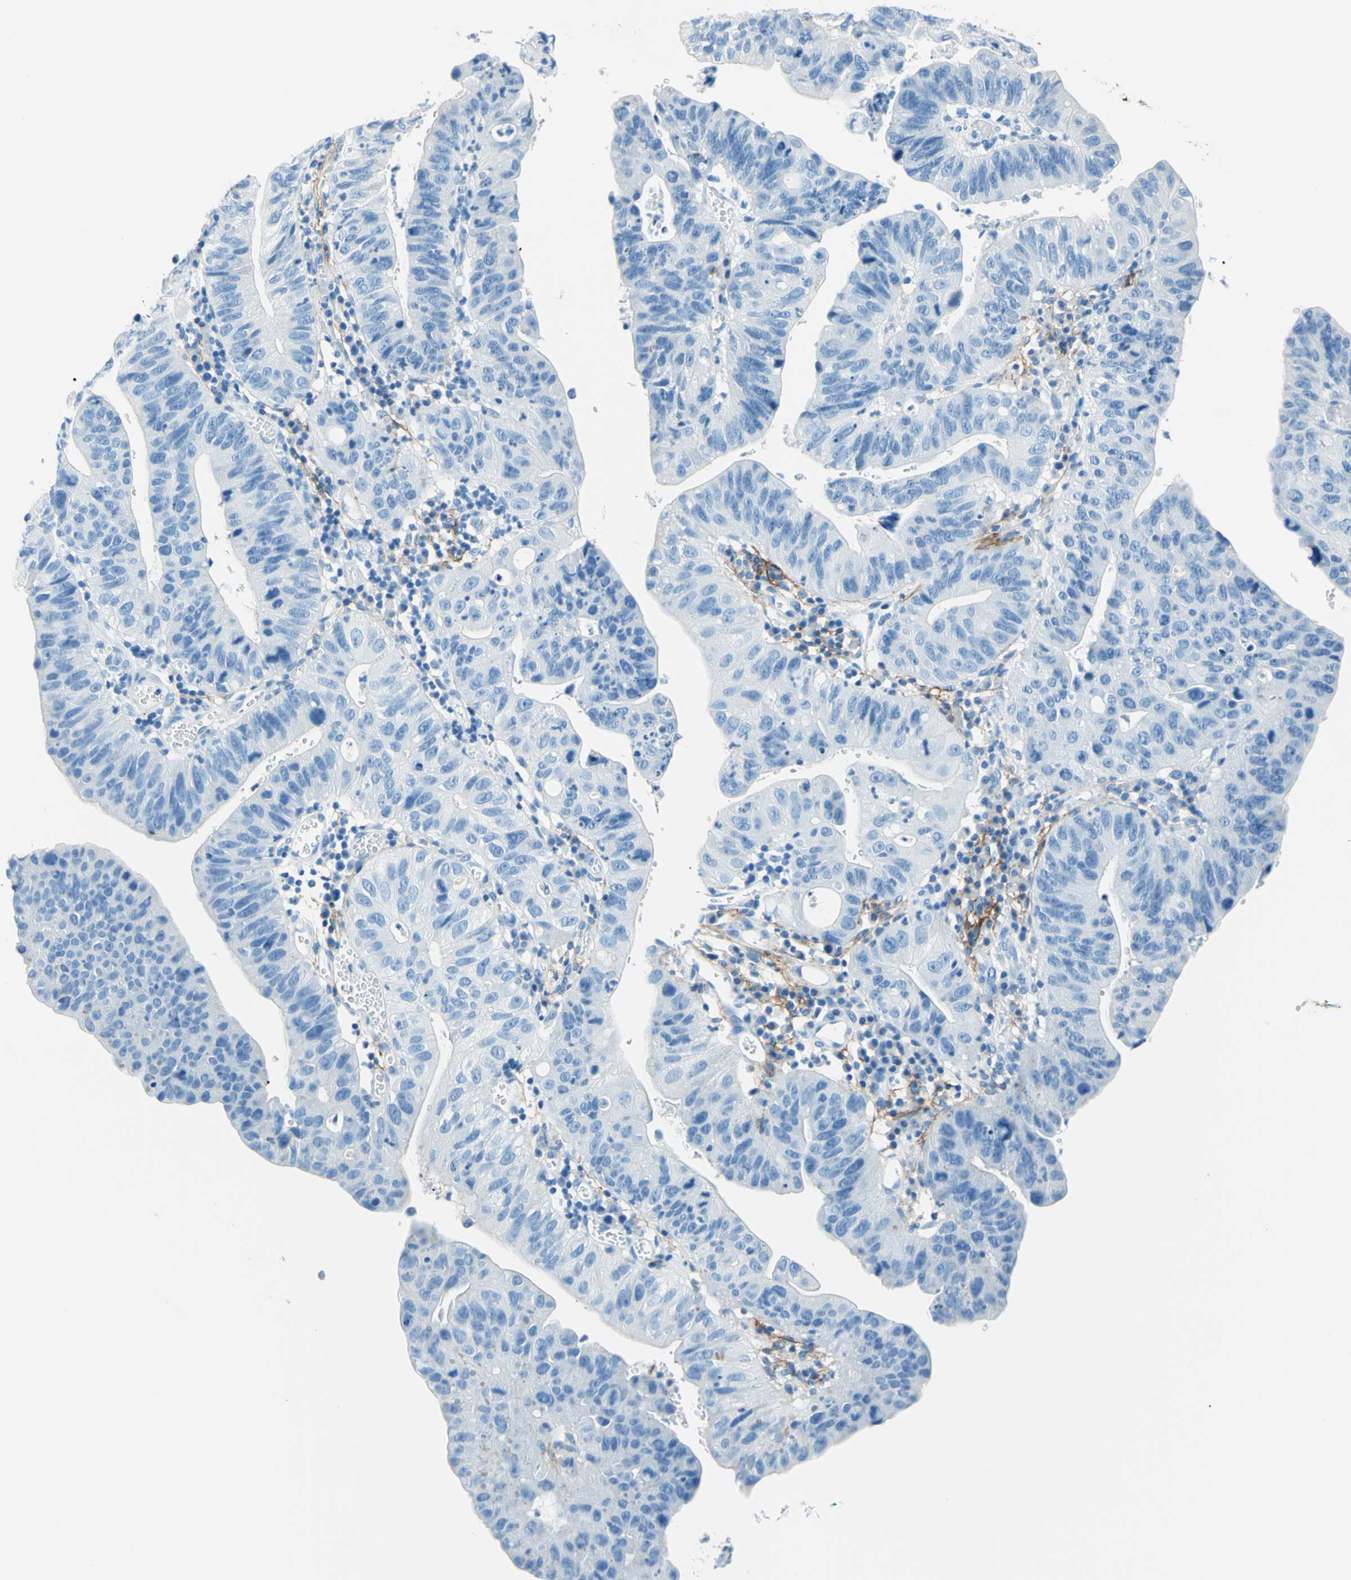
{"staining": {"intensity": "negative", "quantity": "none", "location": "none"}, "tissue": "stomach cancer", "cell_type": "Tumor cells", "image_type": "cancer", "snomed": [{"axis": "morphology", "description": "Adenocarcinoma, NOS"}, {"axis": "topography", "description": "Stomach"}], "caption": "Immunohistochemistry micrograph of human stomach cancer stained for a protein (brown), which shows no positivity in tumor cells.", "gene": "MFAP5", "patient": {"sex": "male", "age": 59}}